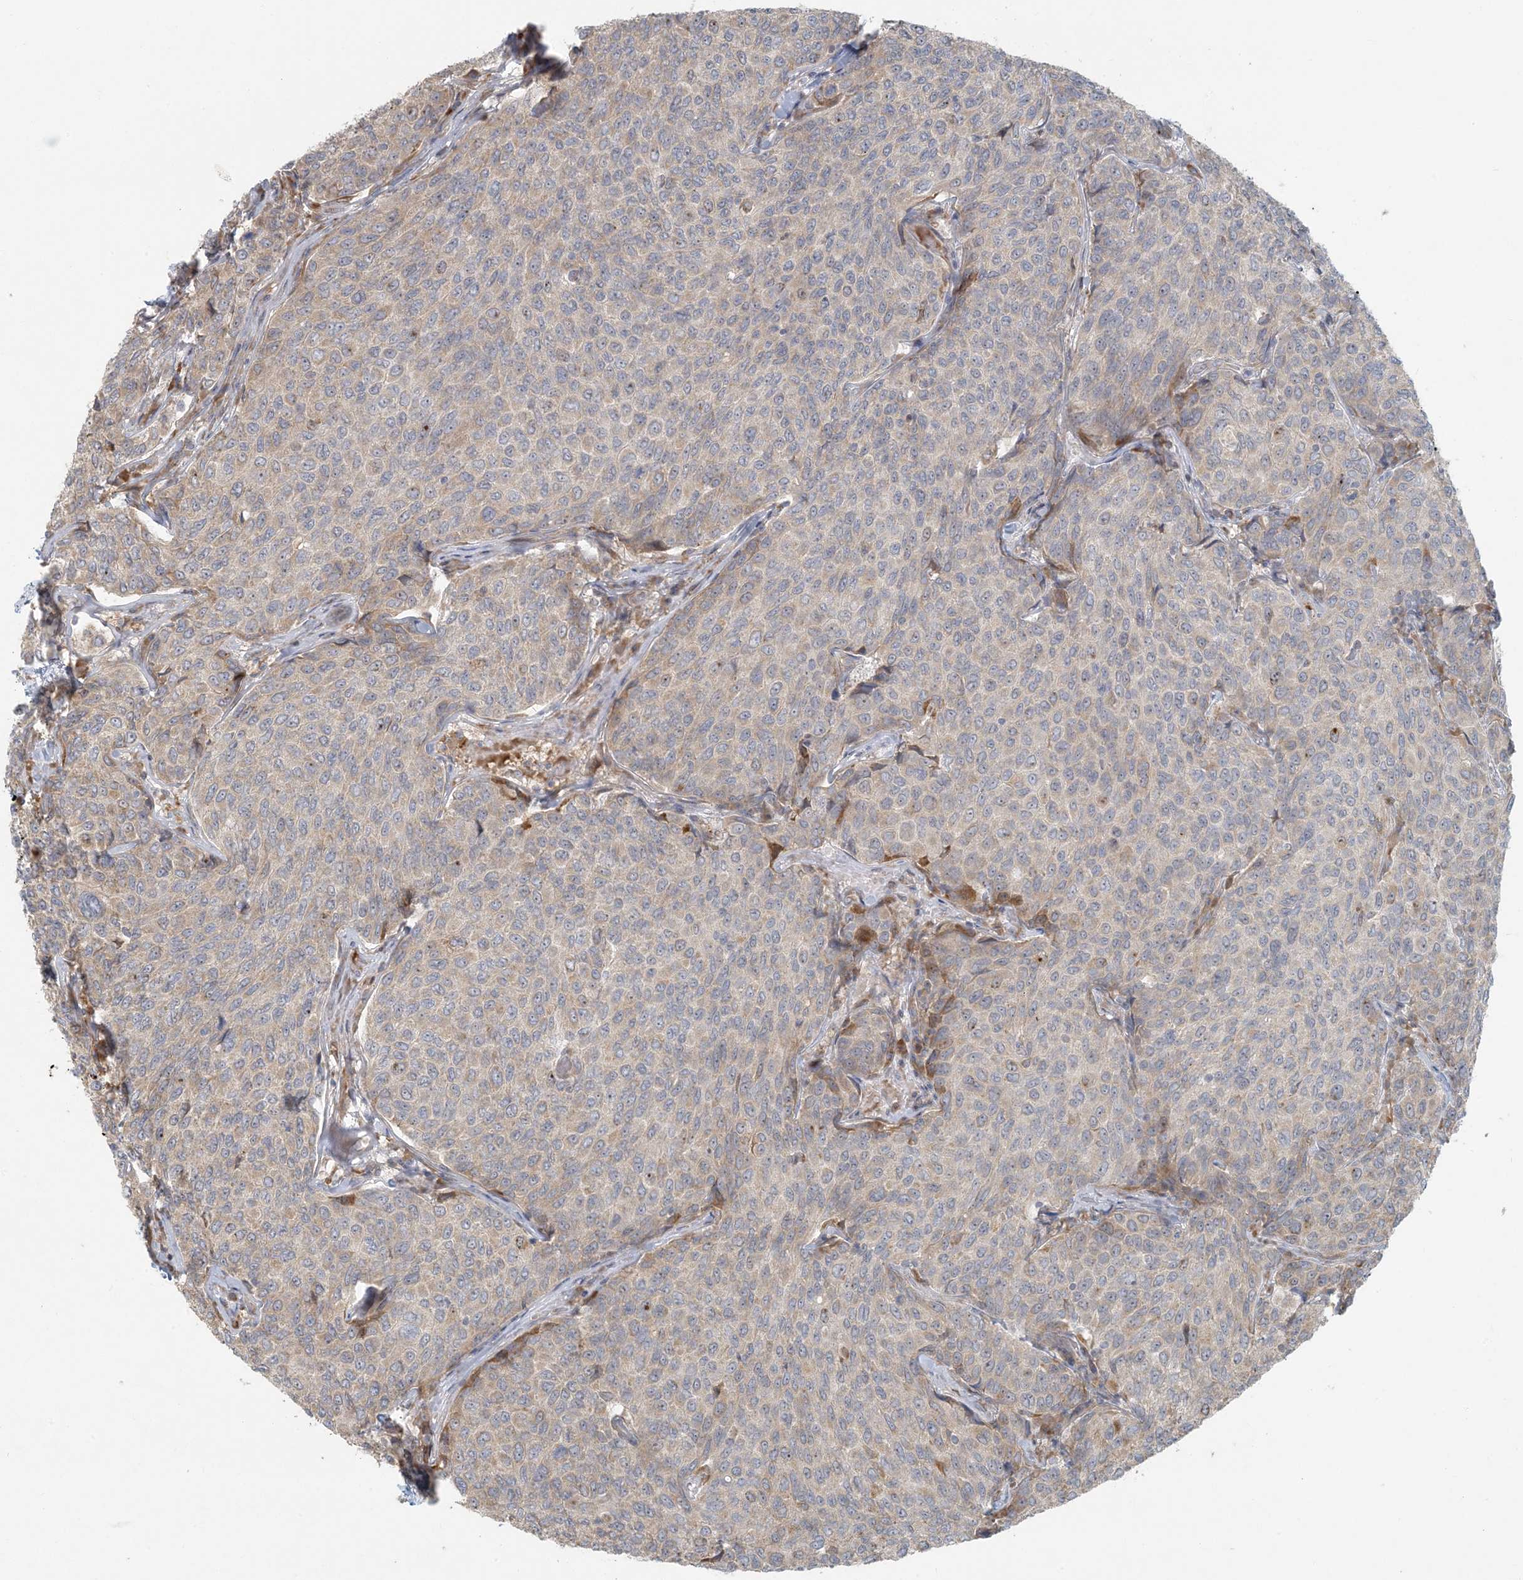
{"staining": {"intensity": "weak", "quantity": "25%-75%", "location": "cytoplasmic/membranous"}, "tissue": "breast cancer", "cell_type": "Tumor cells", "image_type": "cancer", "snomed": [{"axis": "morphology", "description": "Duct carcinoma"}, {"axis": "topography", "description": "Breast"}], "caption": "Immunohistochemistry histopathology image of human breast cancer stained for a protein (brown), which shows low levels of weak cytoplasmic/membranous expression in approximately 25%-75% of tumor cells.", "gene": "HACL1", "patient": {"sex": "female", "age": 55}}